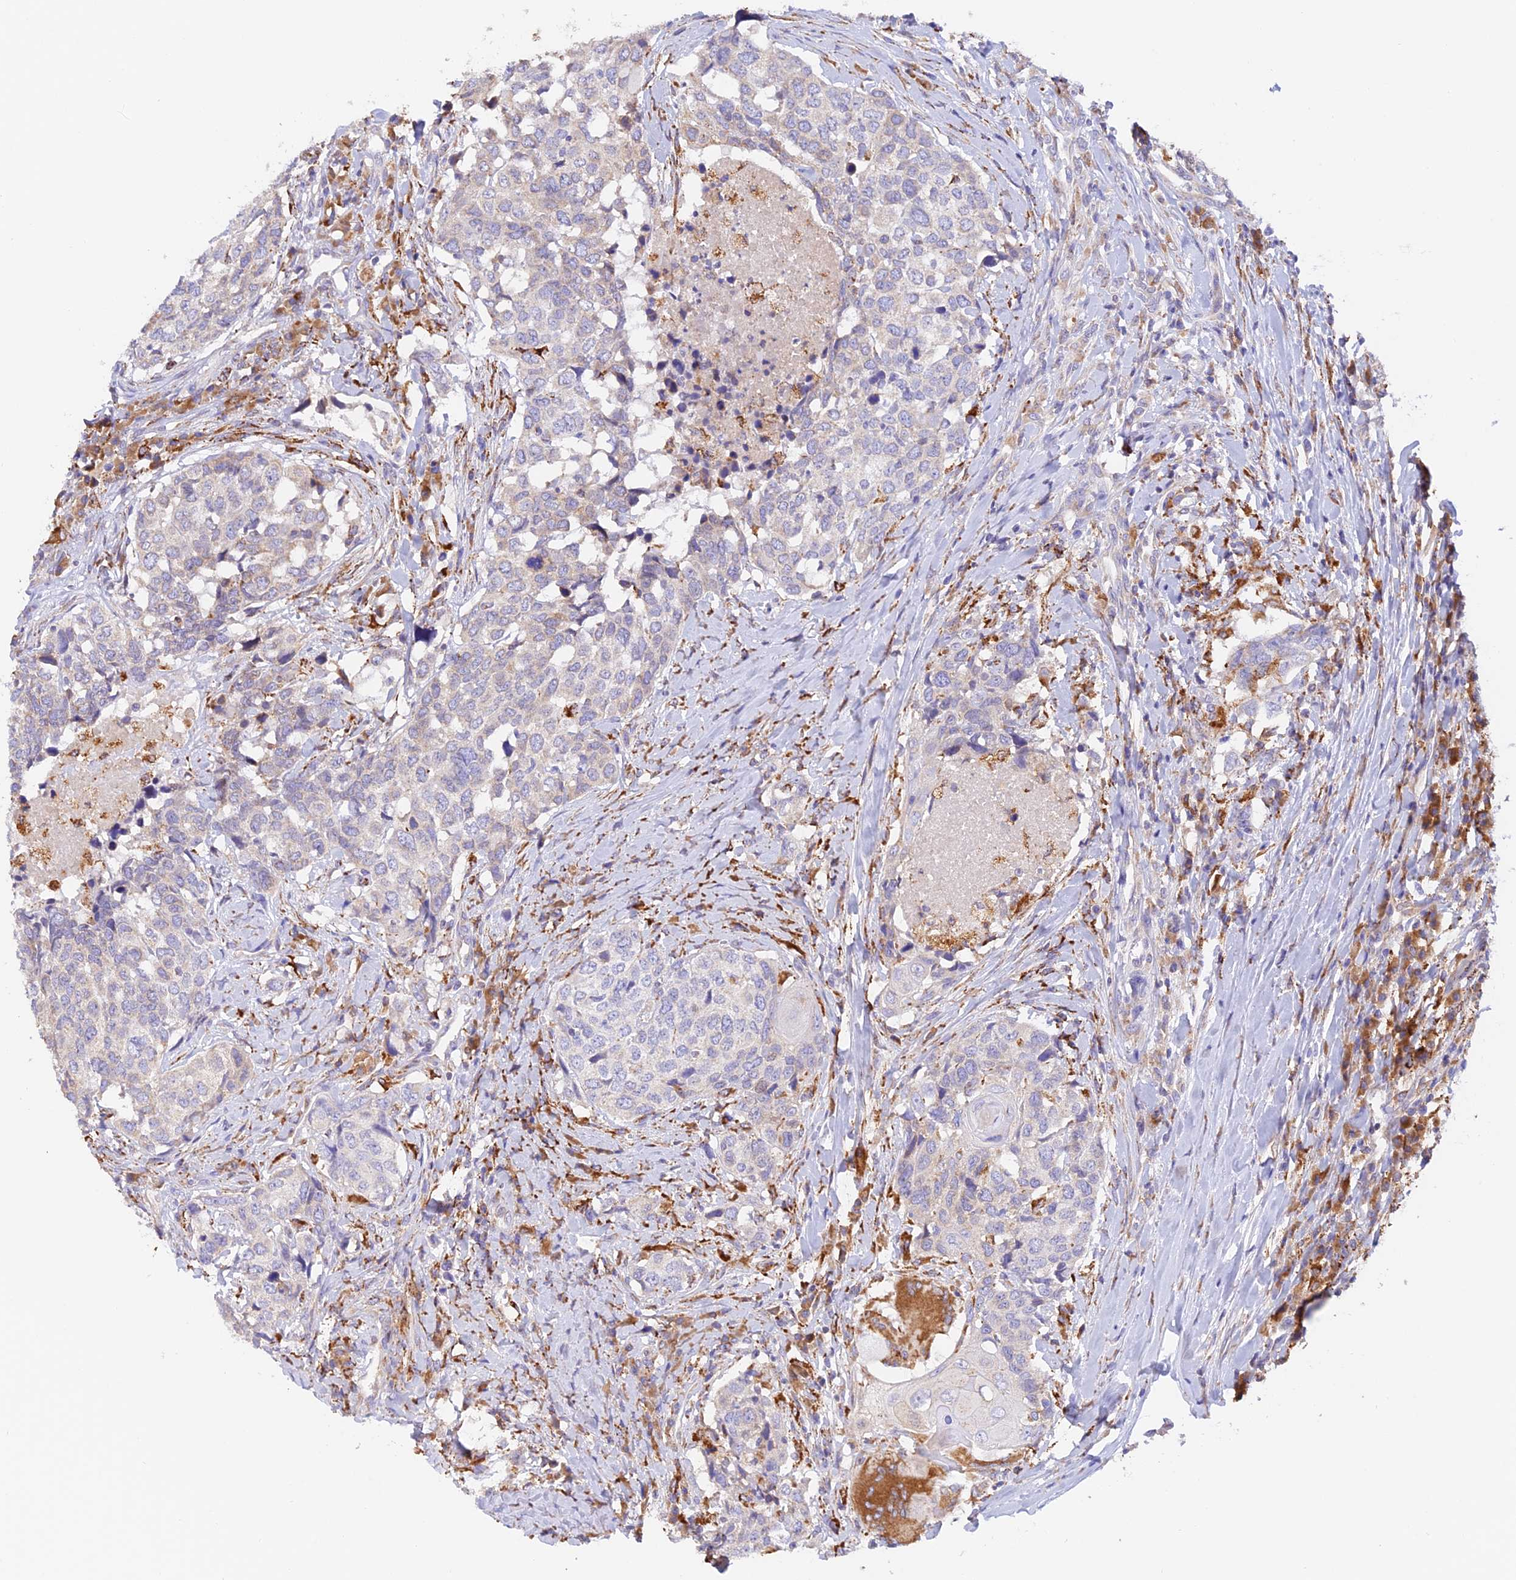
{"staining": {"intensity": "moderate", "quantity": "<25%", "location": "cytoplasmic/membranous"}, "tissue": "head and neck cancer", "cell_type": "Tumor cells", "image_type": "cancer", "snomed": [{"axis": "morphology", "description": "Squamous cell carcinoma, NOS"}, {"axis": "topography", "description": "Head-Neck"}], "caption": "A micrograph of human squamous cell carcinoma (head and neck) stained for a protein exhibits moderate cytoplasmic/membranous brown staining in tumor cells.", "gene": "VKORC1", "patient": {"sex": "male", "age": 66}}